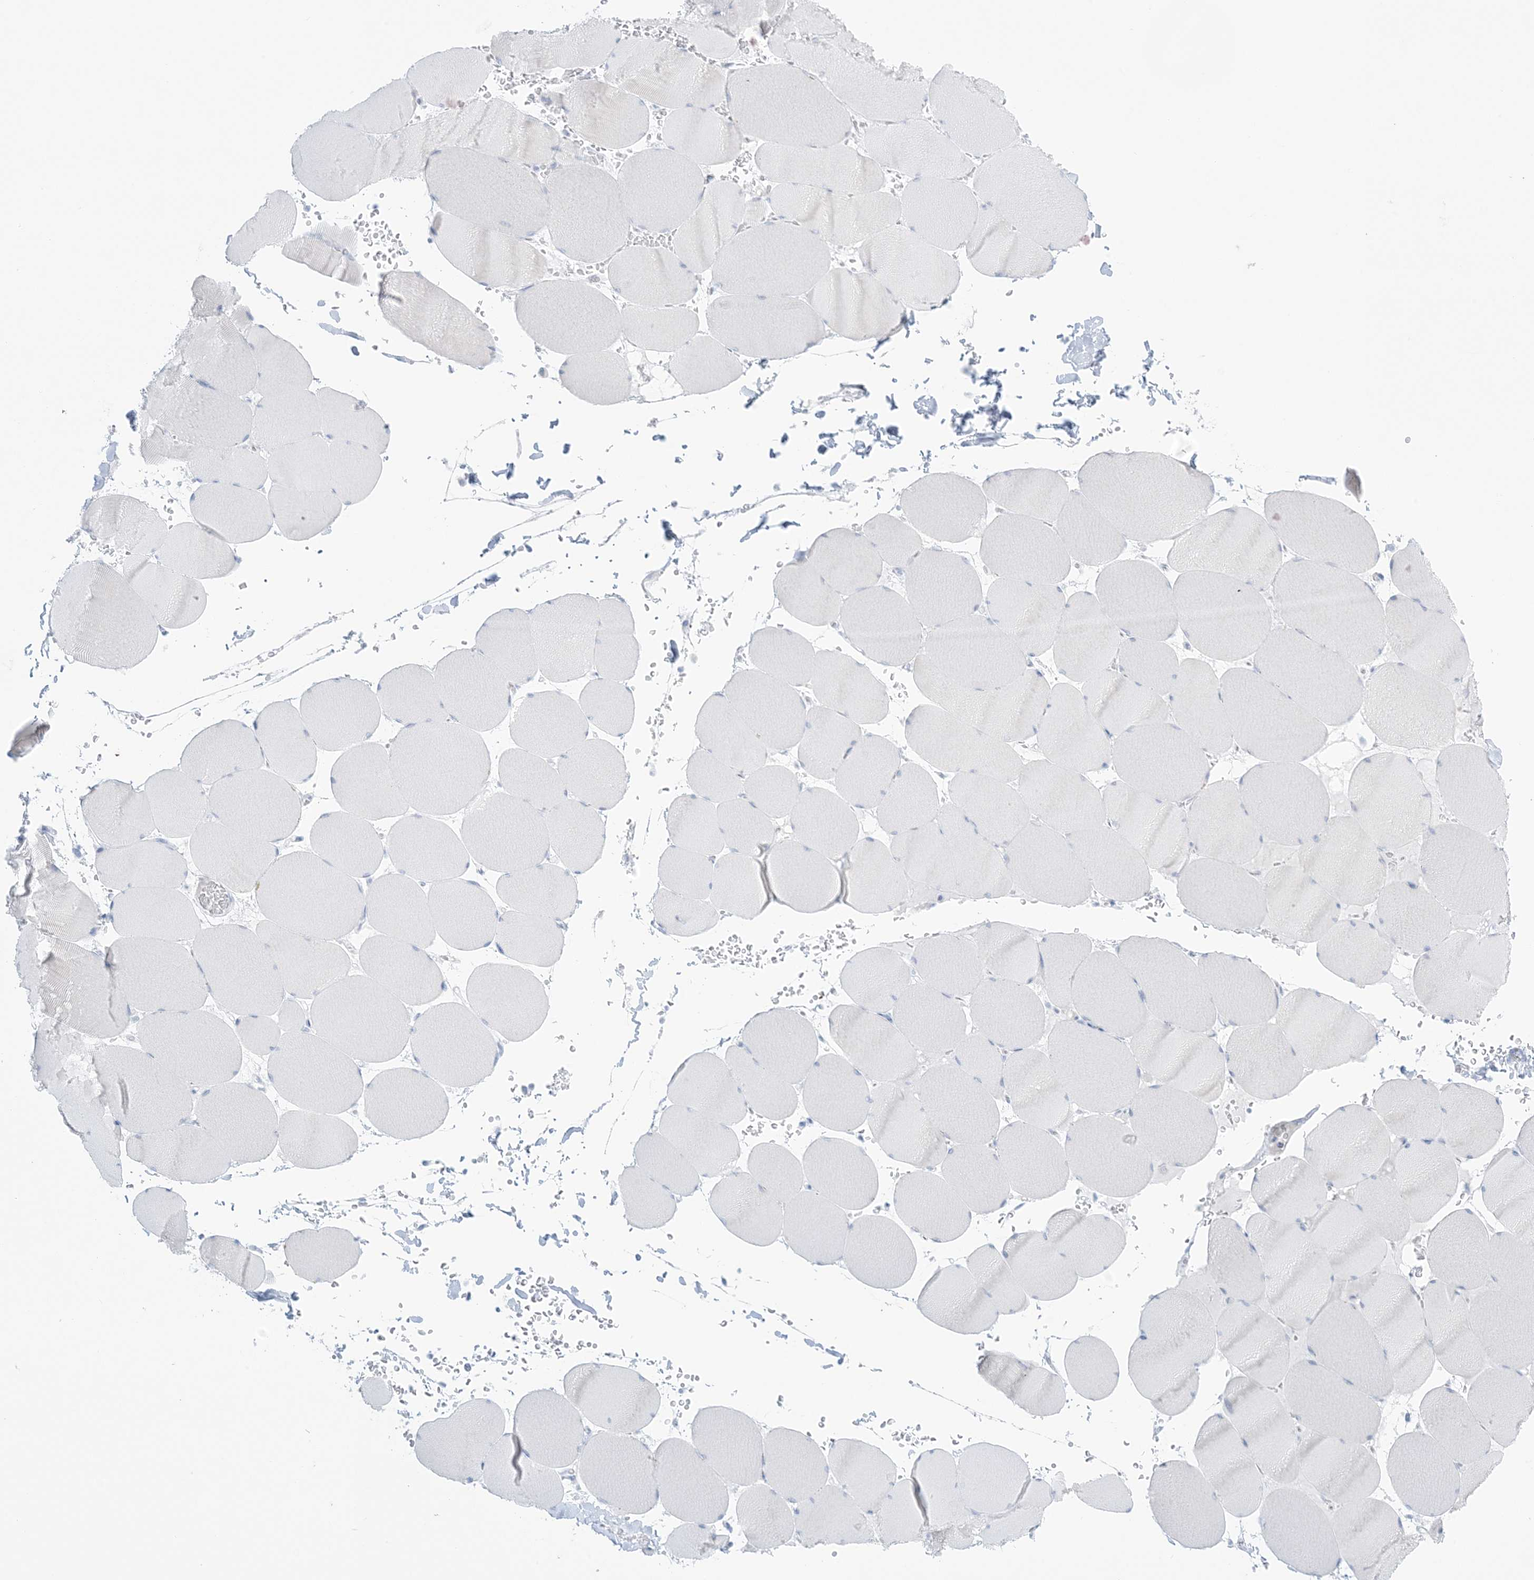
{"staining": {"intensity": "negative", "quantity": "none", "location": "none"}, "tissue": "skeletal muscle", "cell_type": "Myocytes", "image_type": "normal", "snomed": [{"axis": "morphology", "description": "Normal tissue, NOS"}, {"axis": "topography", "description": "Skeletal muscle"}, {"axis": "topography", "description": "Head-Neck"}], "caption": "DAB (3,3'-diaminobenzidine) immunohistochemical staining of normal human skeletal muscle shows no significant positivity in myocytes.", "gene": "AGXT", "patient": {"sex": "male", "age": 66}}